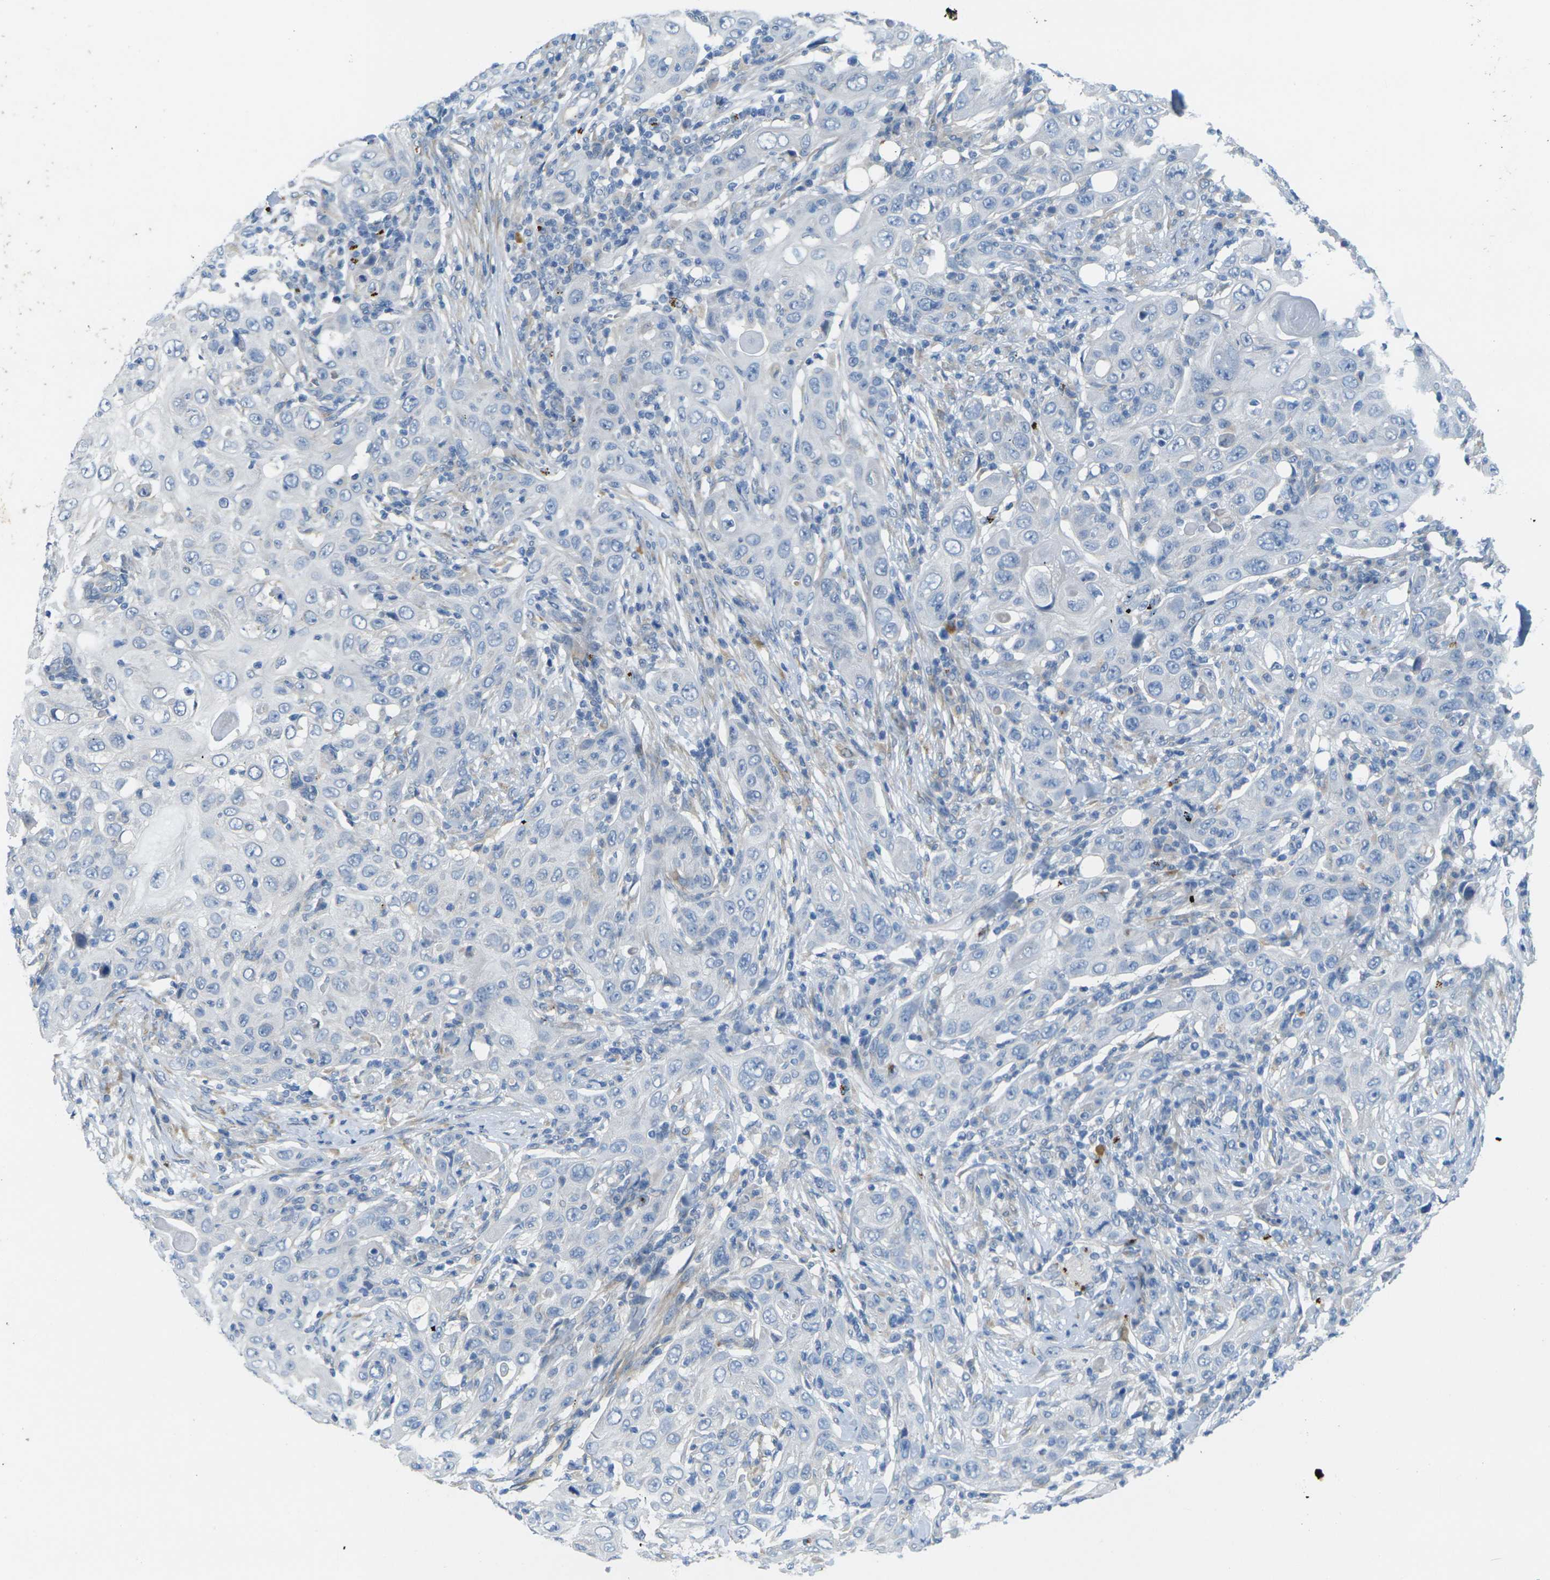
{"staining": {"intensity": "negative", "quantity": "none", "location": "none"}, "tissue": "skin cancer", "cell_type": "Tumor cells", "image_type": "cancer", "snomed": [{"axis": "morphology", "description": "Squamous cell carcinoma, NOS"}, {"axis": "topography", "description": "Skin"}], "caption": "Immunohistochemical staining of skin cancer exhibits no significant staining in tumor cells. The staining is performed using DAB (3,3'-diaminobenzidine) brown chromogen with nuclei counter-stained in using hematoxylin.", "gene": "CYP2C8", "patient": {"sex": "female", "age": 88}}